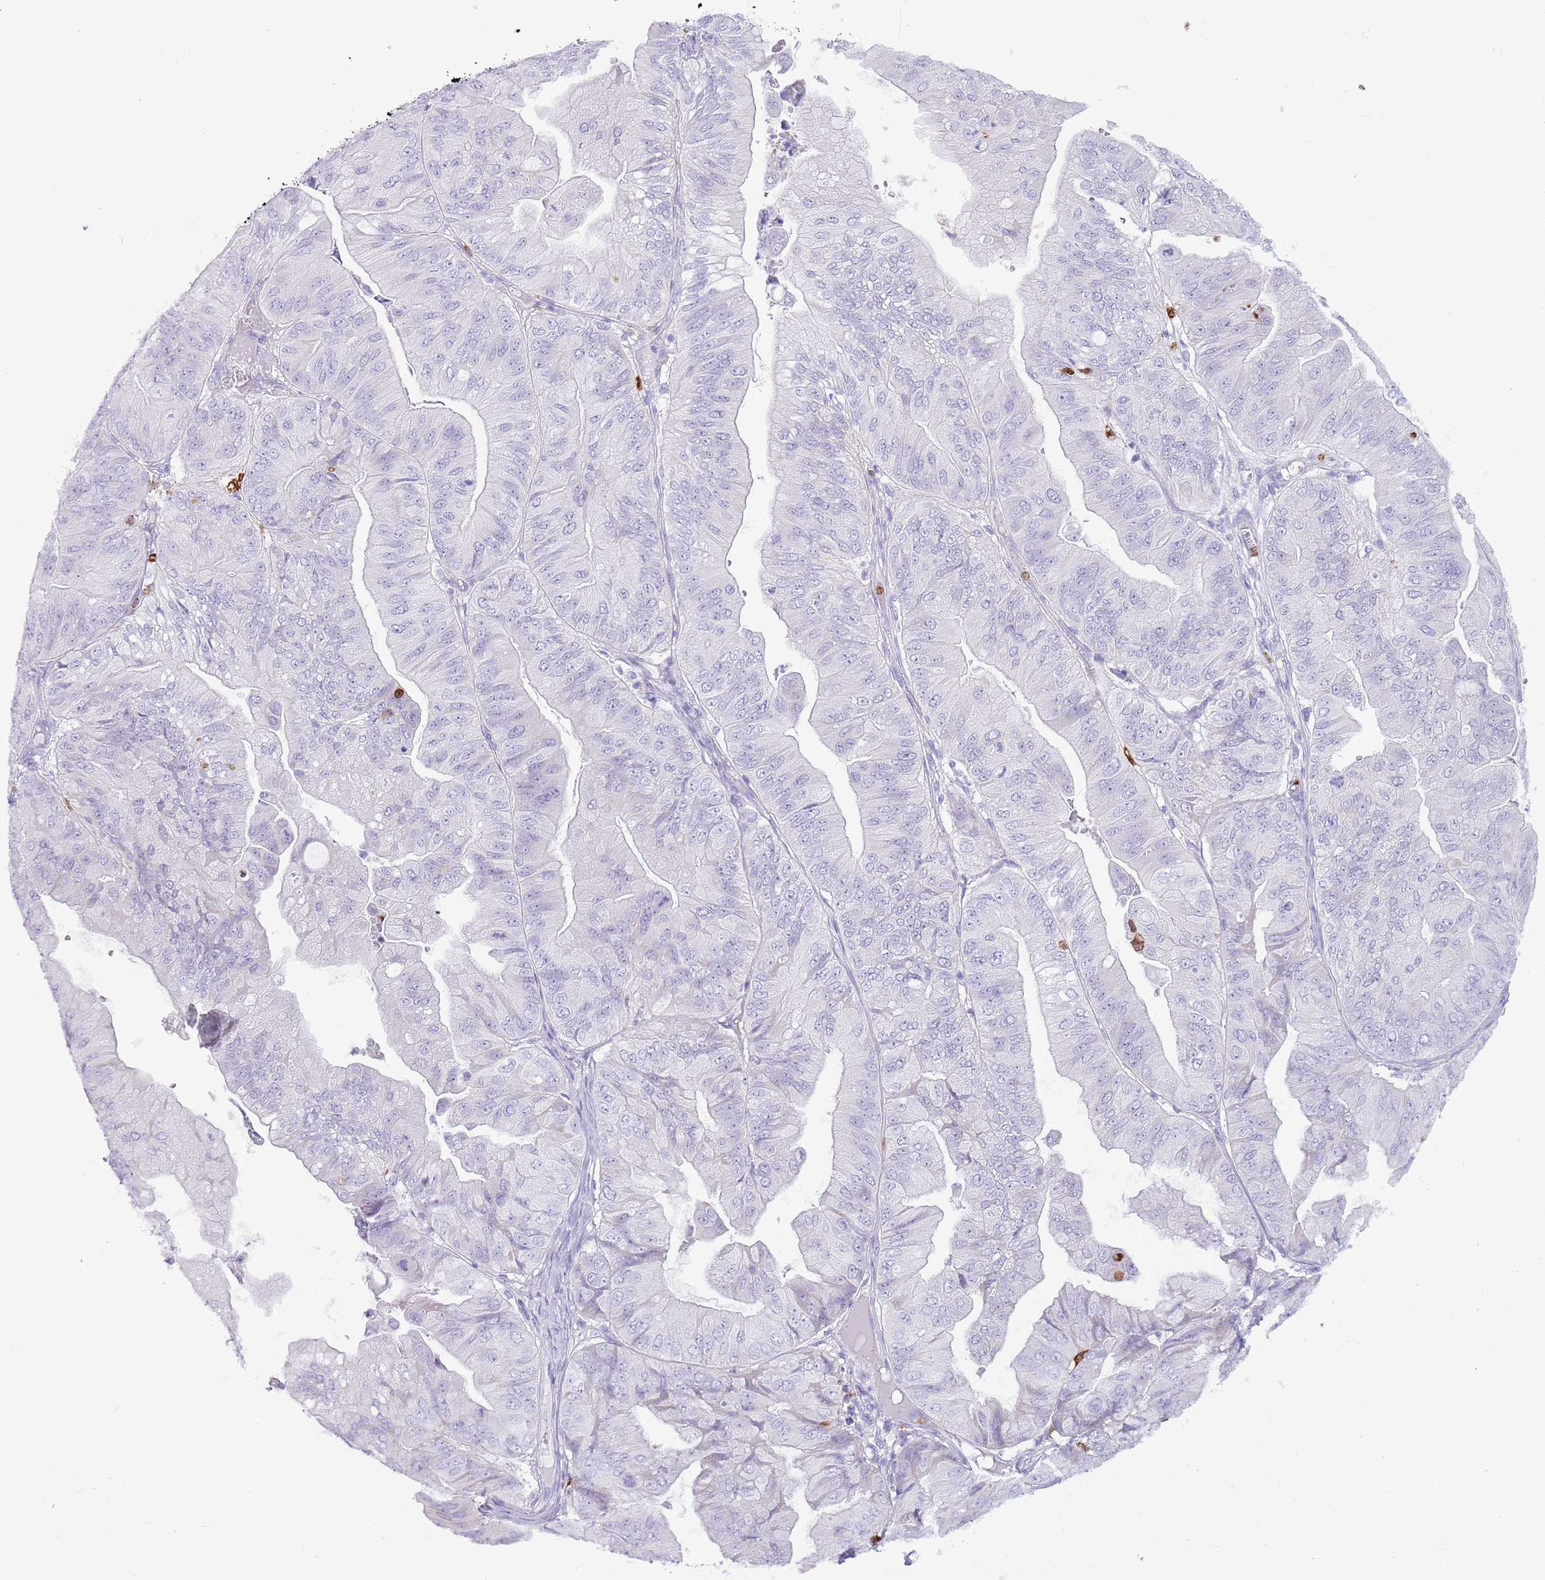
{"staining": {"intensity": "negative", "quantity": "none", "location": "none"}, "tissue": "ovarian cancer", "cell_type": "Tumor cells", "image_type": "cancer", "snomed": [{"axis": "morphology", "description": "Cystadenocarcinoma, mucinous, NOS"}, {"axis": "topography", "description": "Ovary"}], "caption": "This photomicrograph is of ovarian mucinous cystadenocarcinoma stained with immunohistochemistry (IHC) to label a protein in brown with the nuclei are counter-stained blue. There is no positivity in tumor cells.", "gene": "CD177", "patient": {"sex": "female", "age": 61}}